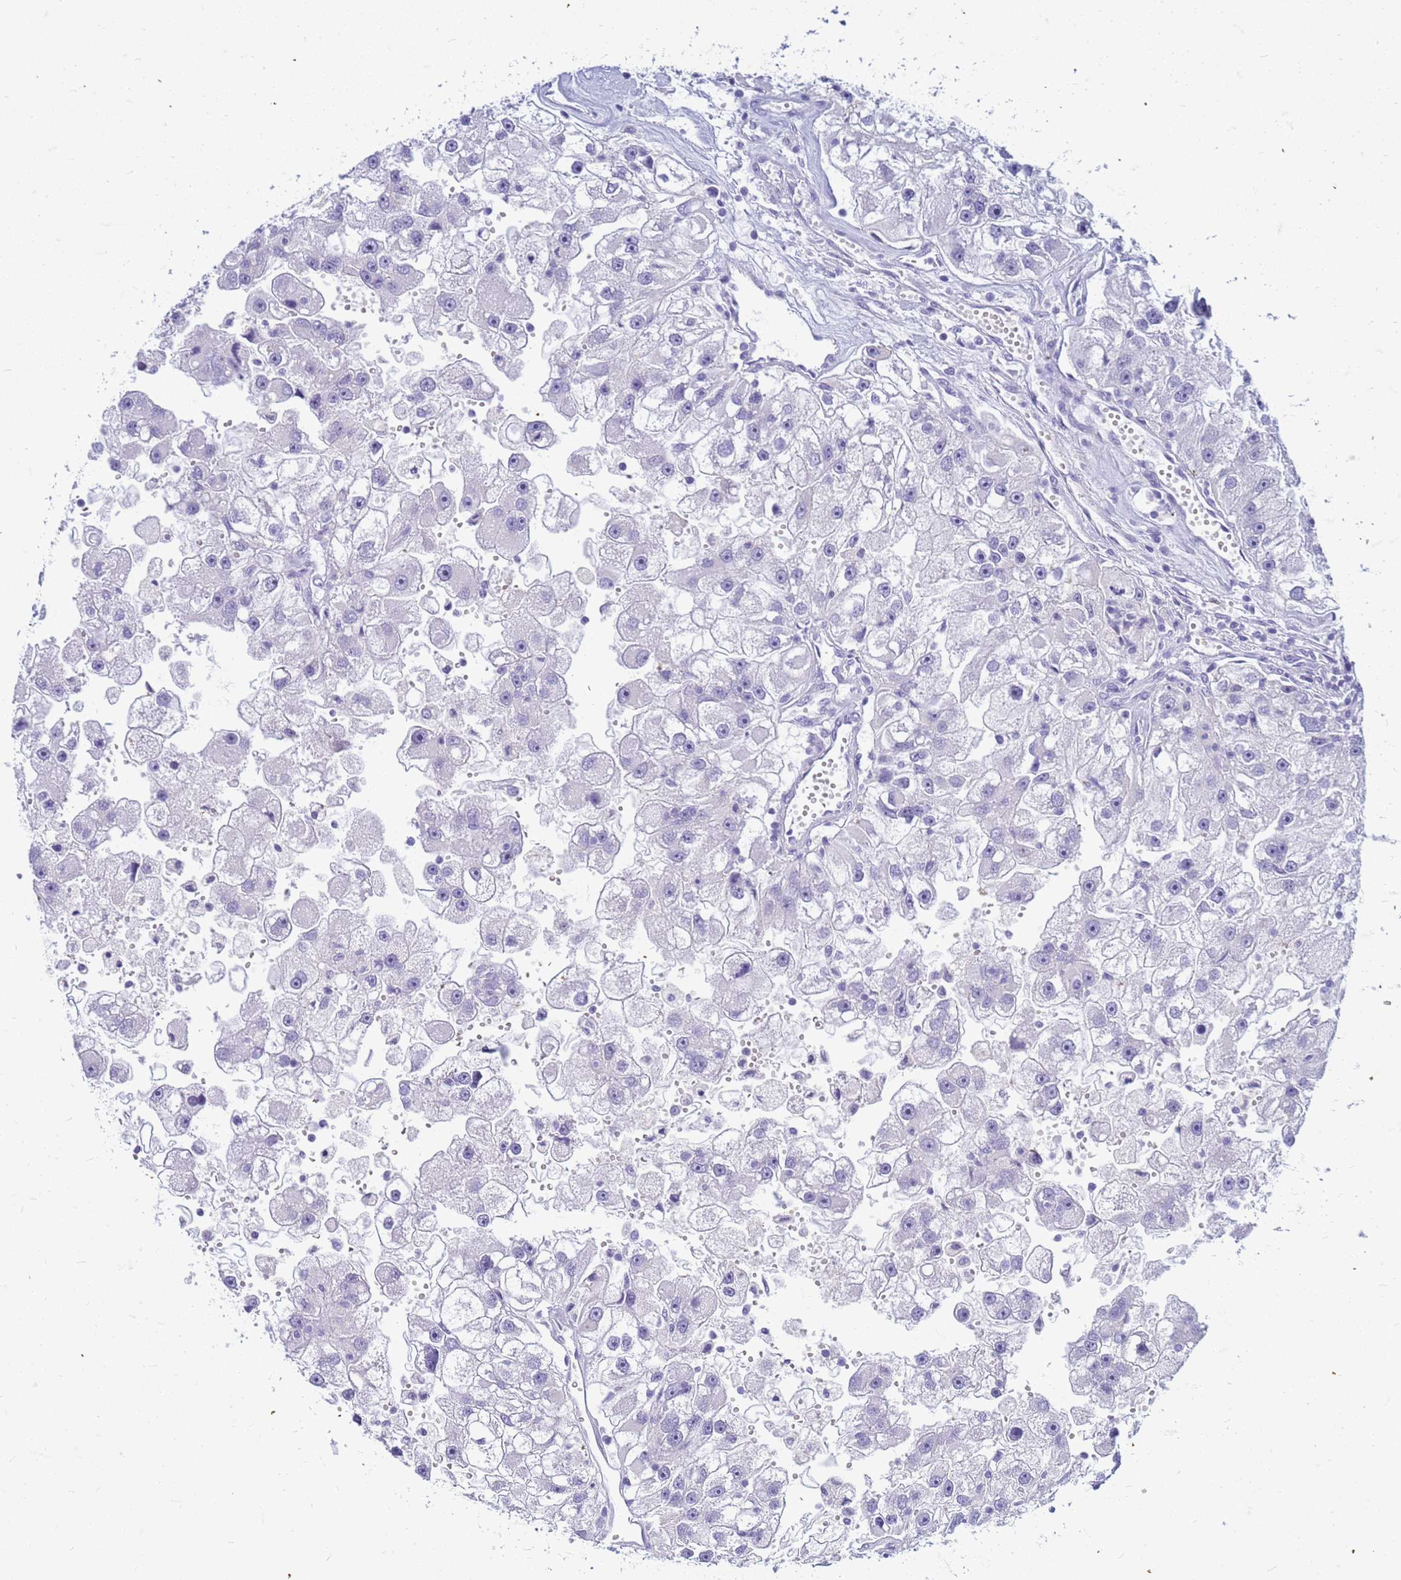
{"staining": {"intensity": "negative", "quantity": "none", "location": "none"}, "tissue": "renal cancer", "cell_type": "Tumor cells", "image_type": "cancer", "snomed": [{"axis": "morphology", "description": "Adenocarcinoma, NOS"}, {"axis": "topography", "description": "Kidney"}], "caption": "An image of human adenocarcinoma (renal) is negative for staining in tumor cells.", "gene": "CFAP100", "patient": {"sex": "male", "age": 63}}